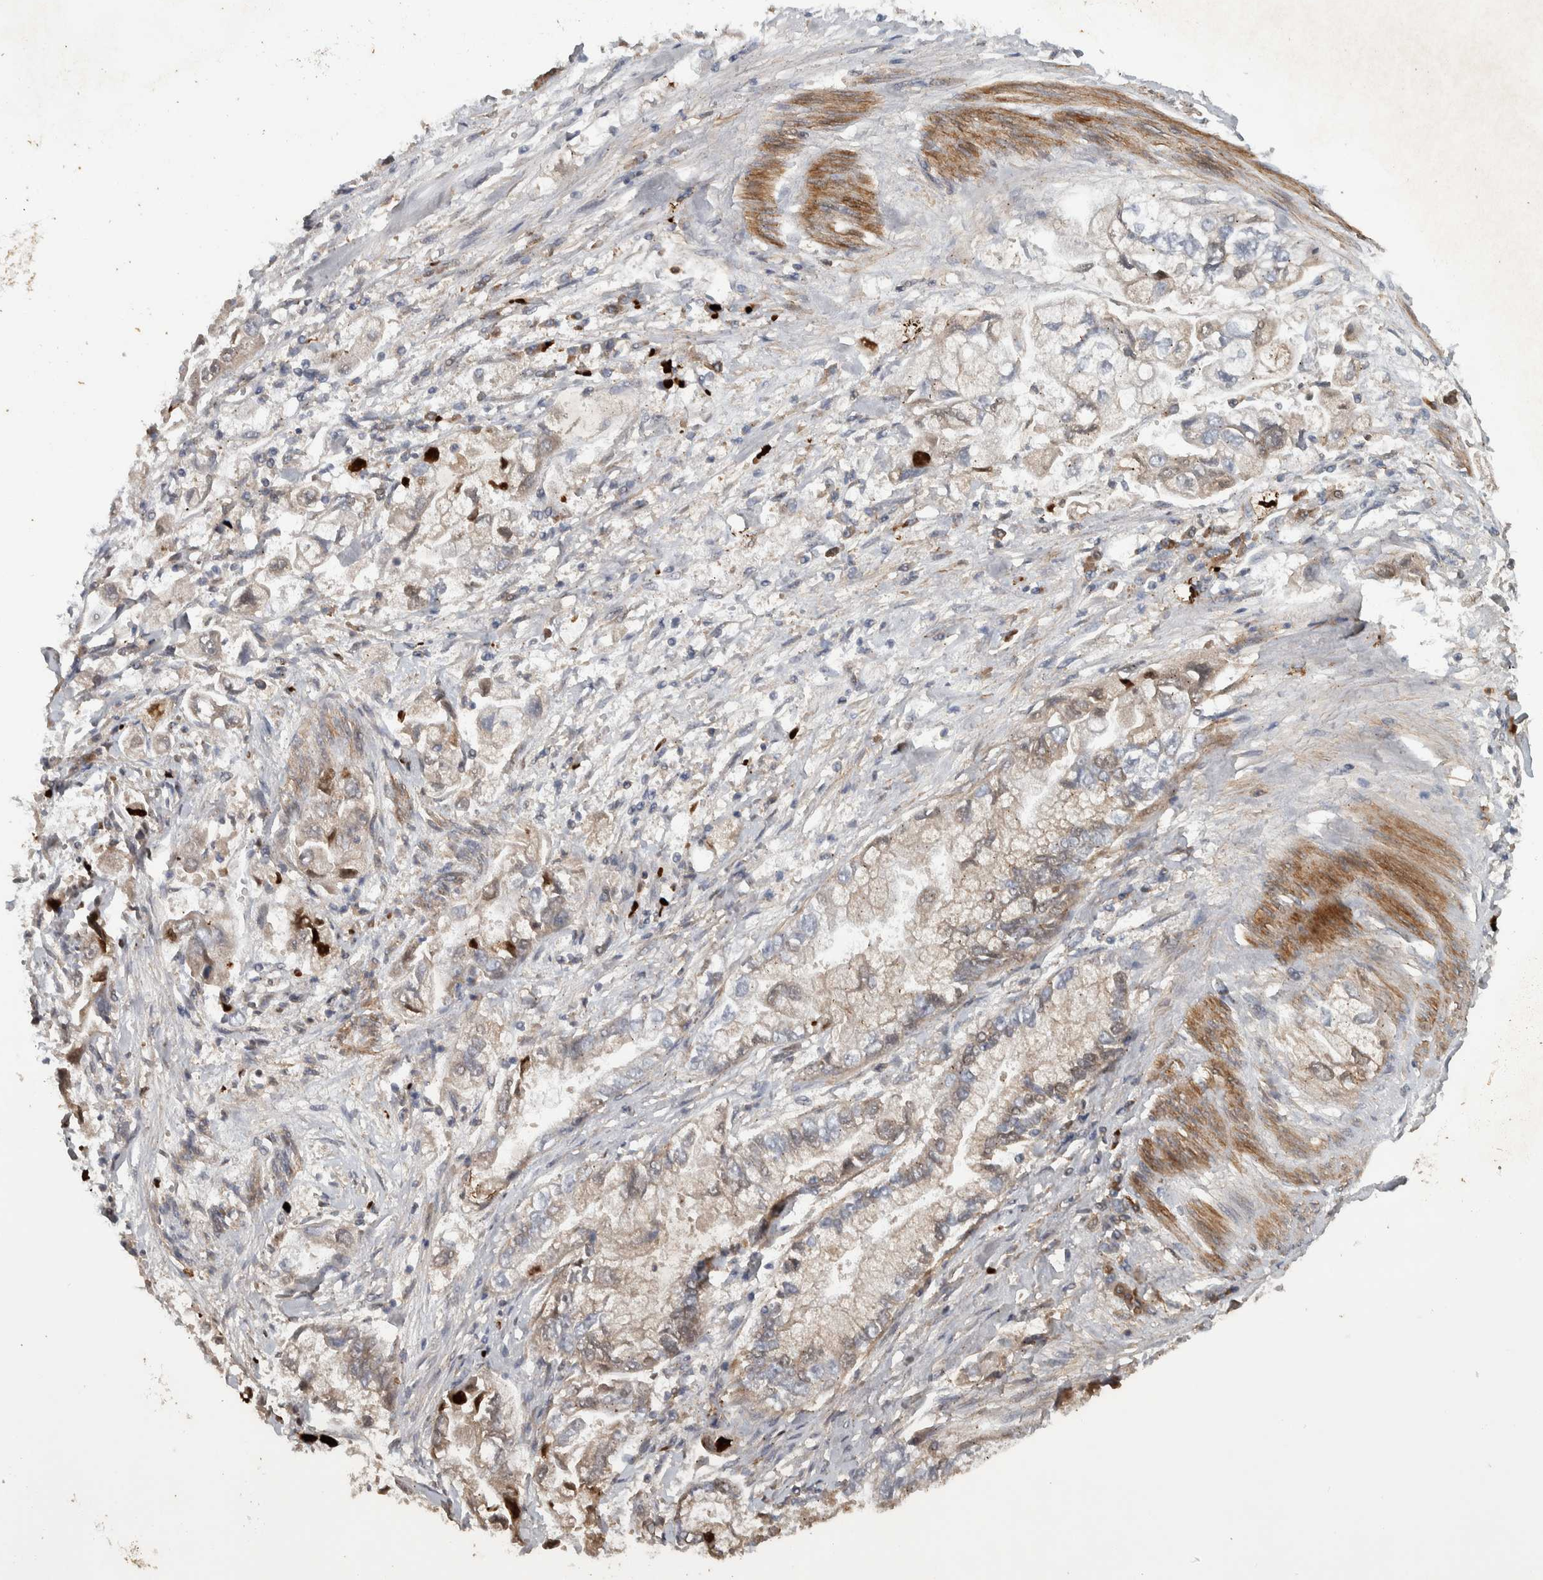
{"staining": {"intensity": "negative", "quantity": "none", "location": "none"}, "tissue": "stomach cancer", "cell_type": "Tumor cells", "image_type": "cancer", "snomed": [{"axis": "morphology", "description": "Normal tissue, NOS"}, {"axis": "morphology", "description": "Adenocarcinoma, NOS"}, {"axis": "topography", "description": "Stomach"}], "caption": "This is an immunohistochemistry micrograph of human stomach cancer. There is no positivity in tumor cells.", "gene": "LBHD1", "patient": {"sex": "male", "age": 62}}